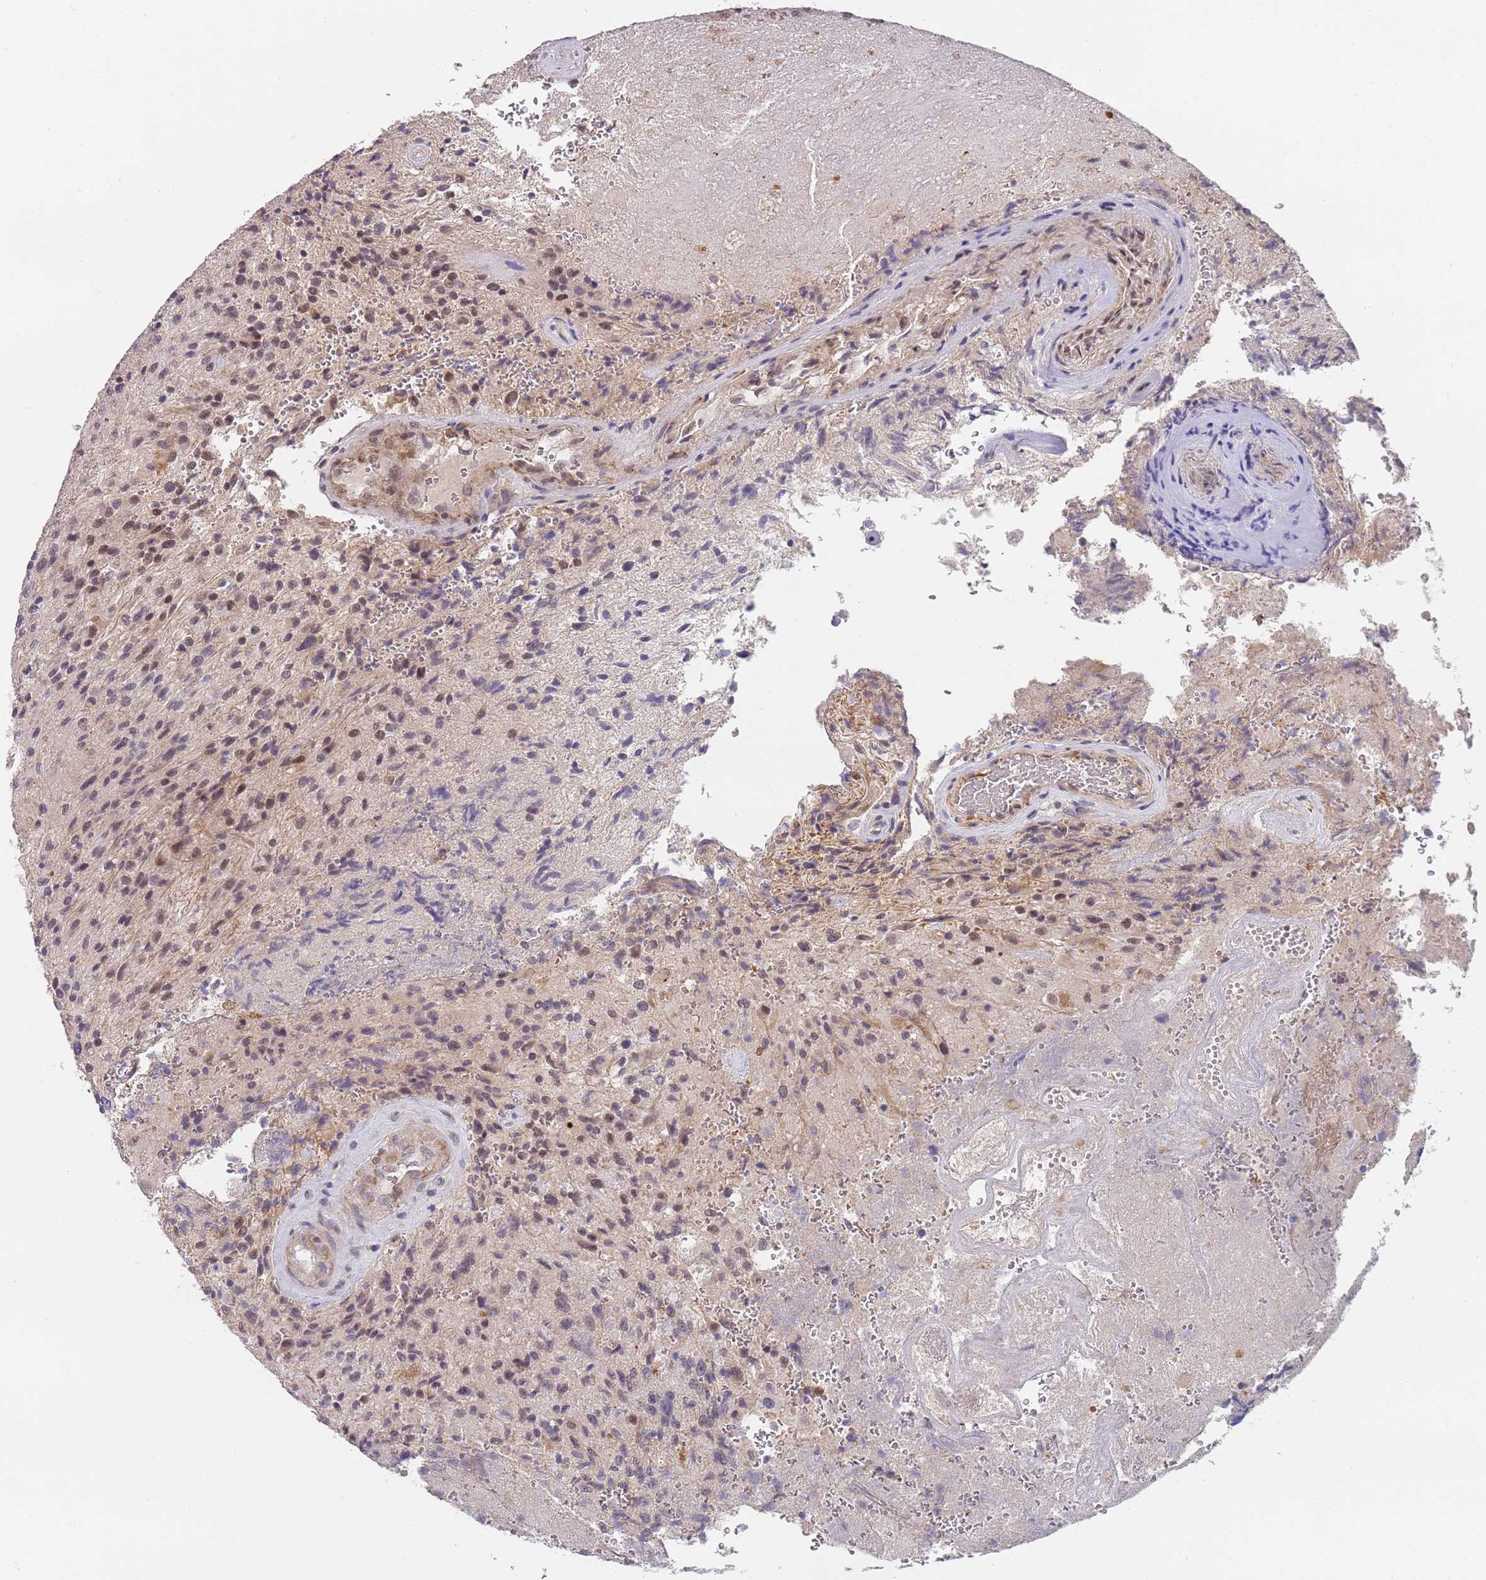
{"staining": {"intensity": "moderate", "quantity": "<25%", "location": "nuclear"}, "tissue": "glioma", "cell_type": "Tumor cells", "image_type": "cancer", "snomed": [{"axis": "morphology", "description": "Normal tissue, NOS"}, {"axis": "morphology", "description": "Glioma, malignant, High grade"}, {"axis": "topography", "description": "Cerebral cortex"}], "caption": "Protein staining of high-grade glioma (malignant) tissue displays moderate nuclear positivity in approximately <25% of tumor cells. (DAB (3,3'-diaminobenzidine) IHC with brightfield microscopy, high magnification).", "gene": "B4GALT4", "patient": {"sex": "male", "age": 56}}